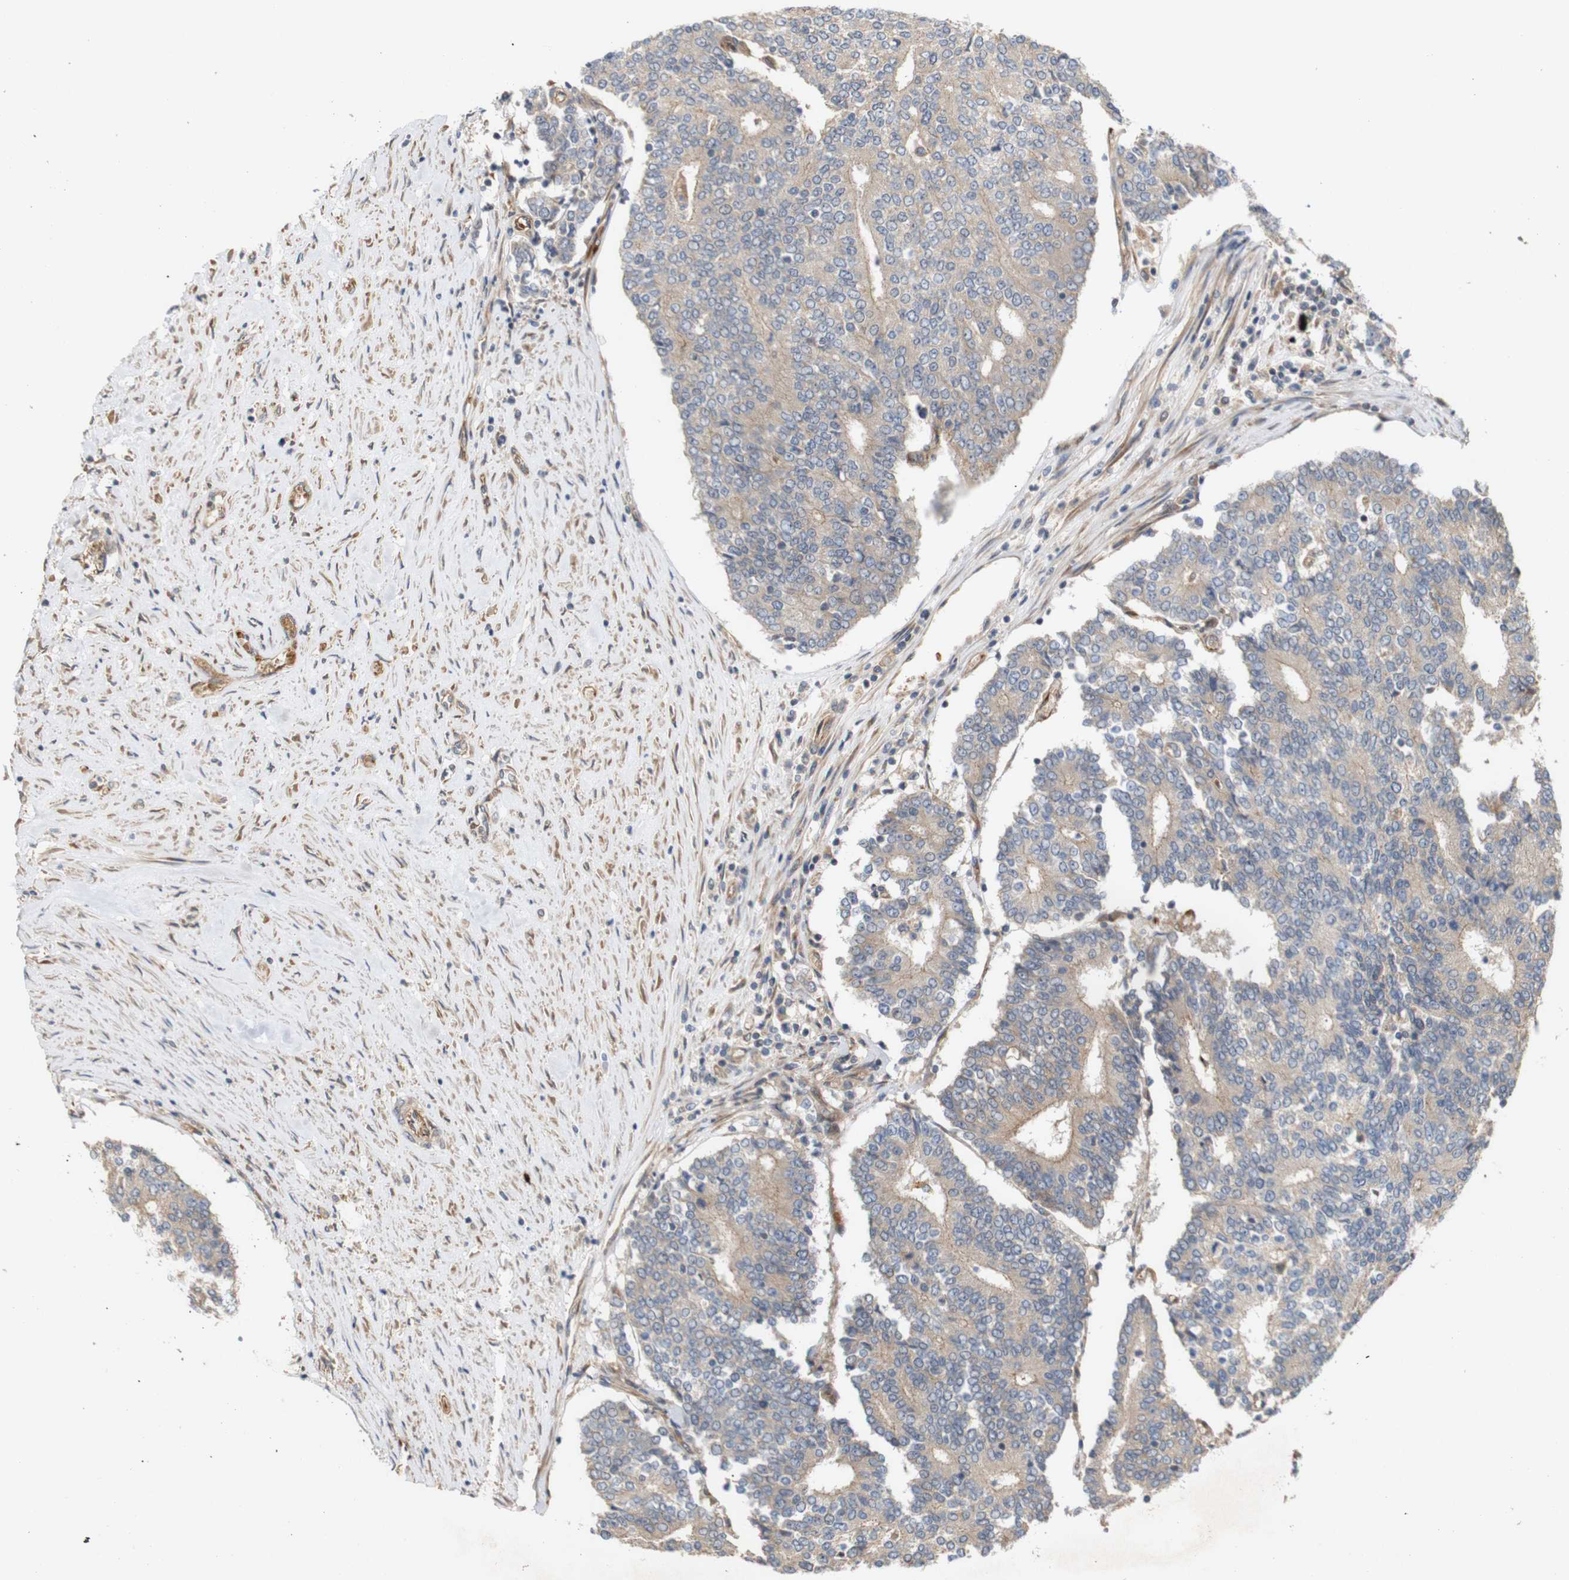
{"staining": {"intensity": "weak", "quantity": ">75%", "location": "cytoplasmic/membranous"}, "tissue": "prostate cancer", "cell_type": "Tumor cells", "image_type": "cancer", "snomed": [{"axis": "morphology", "description": "Normal tissue, NOS"}, {"axis": "morphology", "description": "Adenocarcinoma, High grade"}, {"axis": "topography", "description": "Prostate"}, {"axis": "topography", "description": "Seminal veicle"}], "caption": "An image of adenocarcinoma (high-grade) (prostate) stained for a protein exhibits weak cytoplasmic/membranous brown staining in tumor cells.", "gene": "RPTOR", "patient": {"sex": "male", "age": 55}}